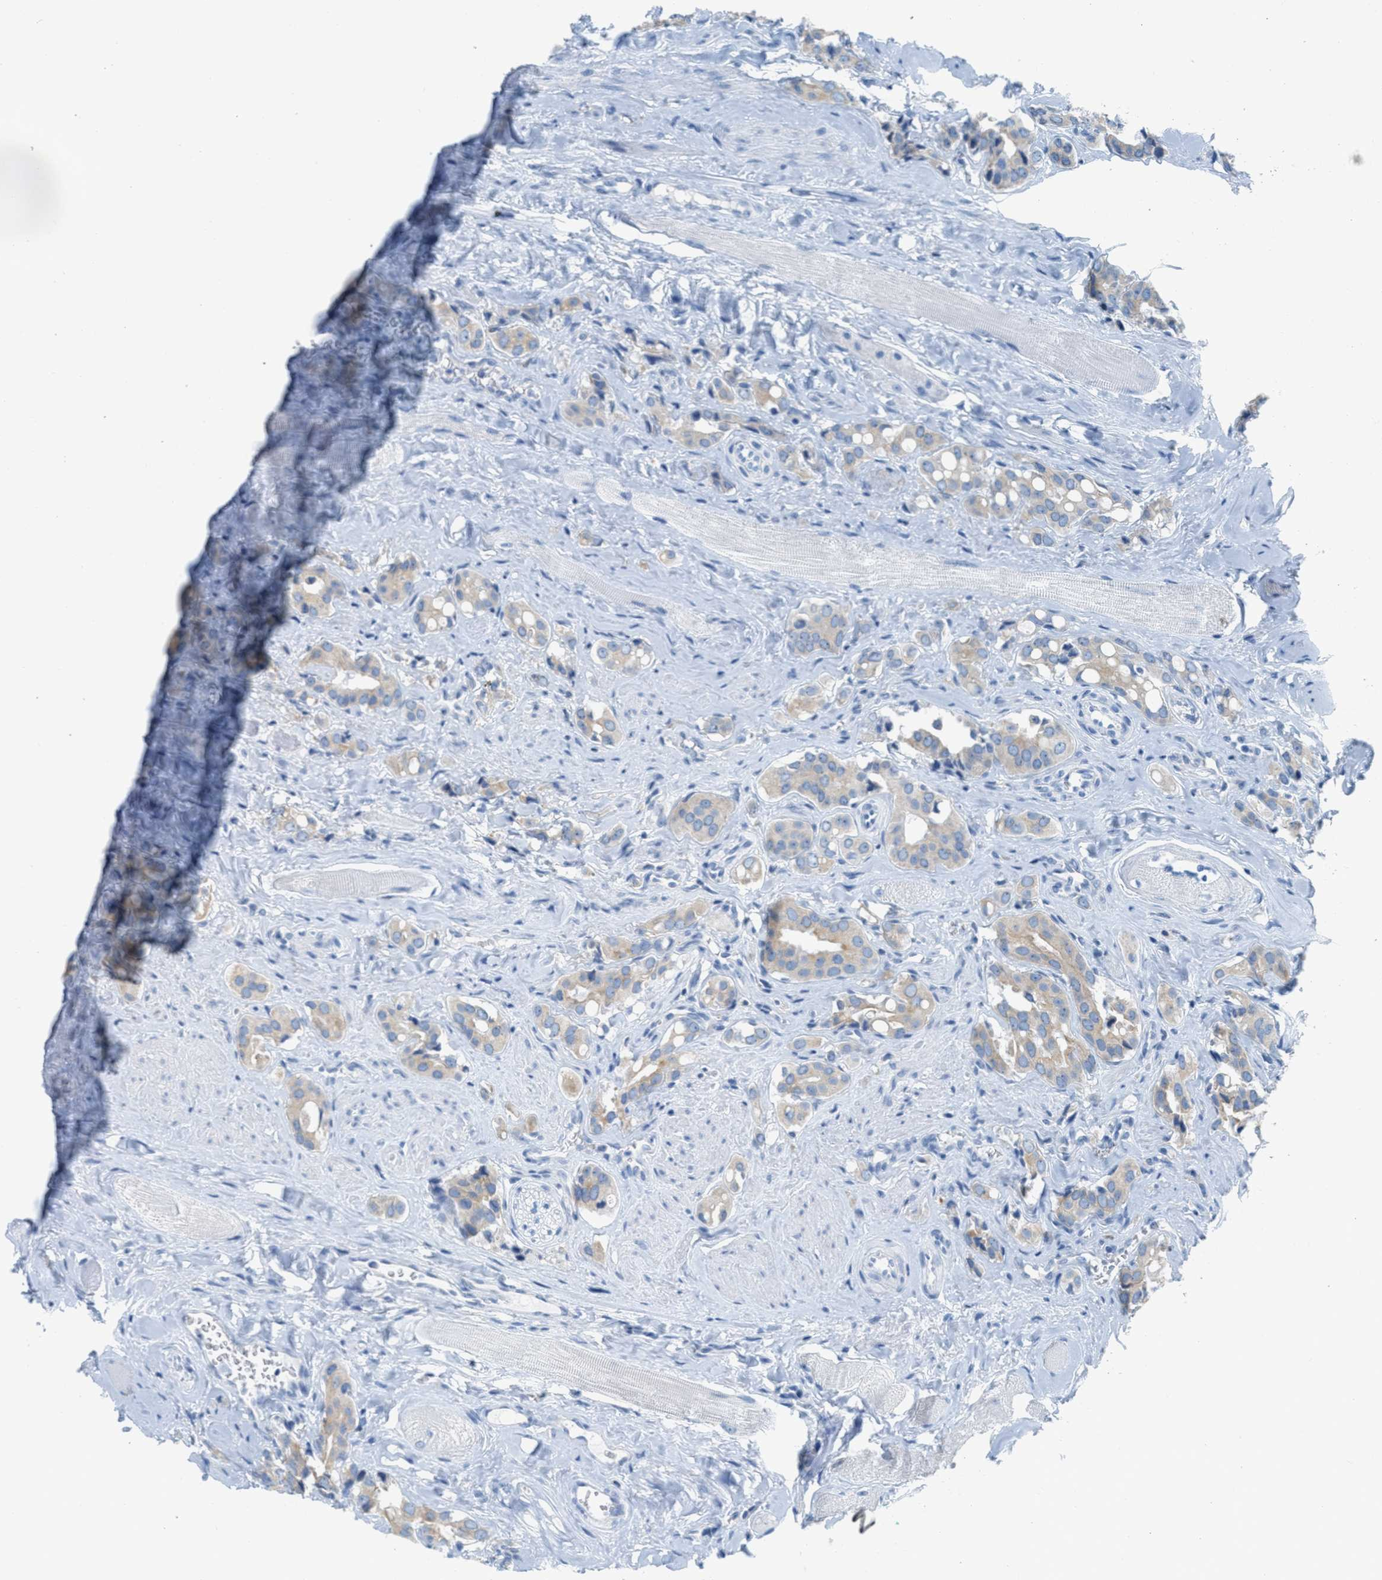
{"staining": {"intensity": "weak", "quantity": ">75%", "location": "cytoplasmic/membranous"}, "tissue": "prostate cancer", "cell_type": "Tumor cells", "image_type": "cancer", "snomed": [{"axis": "morphology", "description": "Adenocarcinoma, High grade"}, {"axis": "topography", "description": "Prostate"}], "caption": "Immunohistochemistry (IHC) image of neoplastic tissue: prostate high-grade adenocarcinoma stained using immunohistochemistry exhibits low levels of weak protein expression localized specifically in the cytoplasmic/membranous of tumor cells, appearing as a cytoplasmic/membranous brown color.", "gene": "TEX264", "patient": {"sex": "male", "age": 52}}